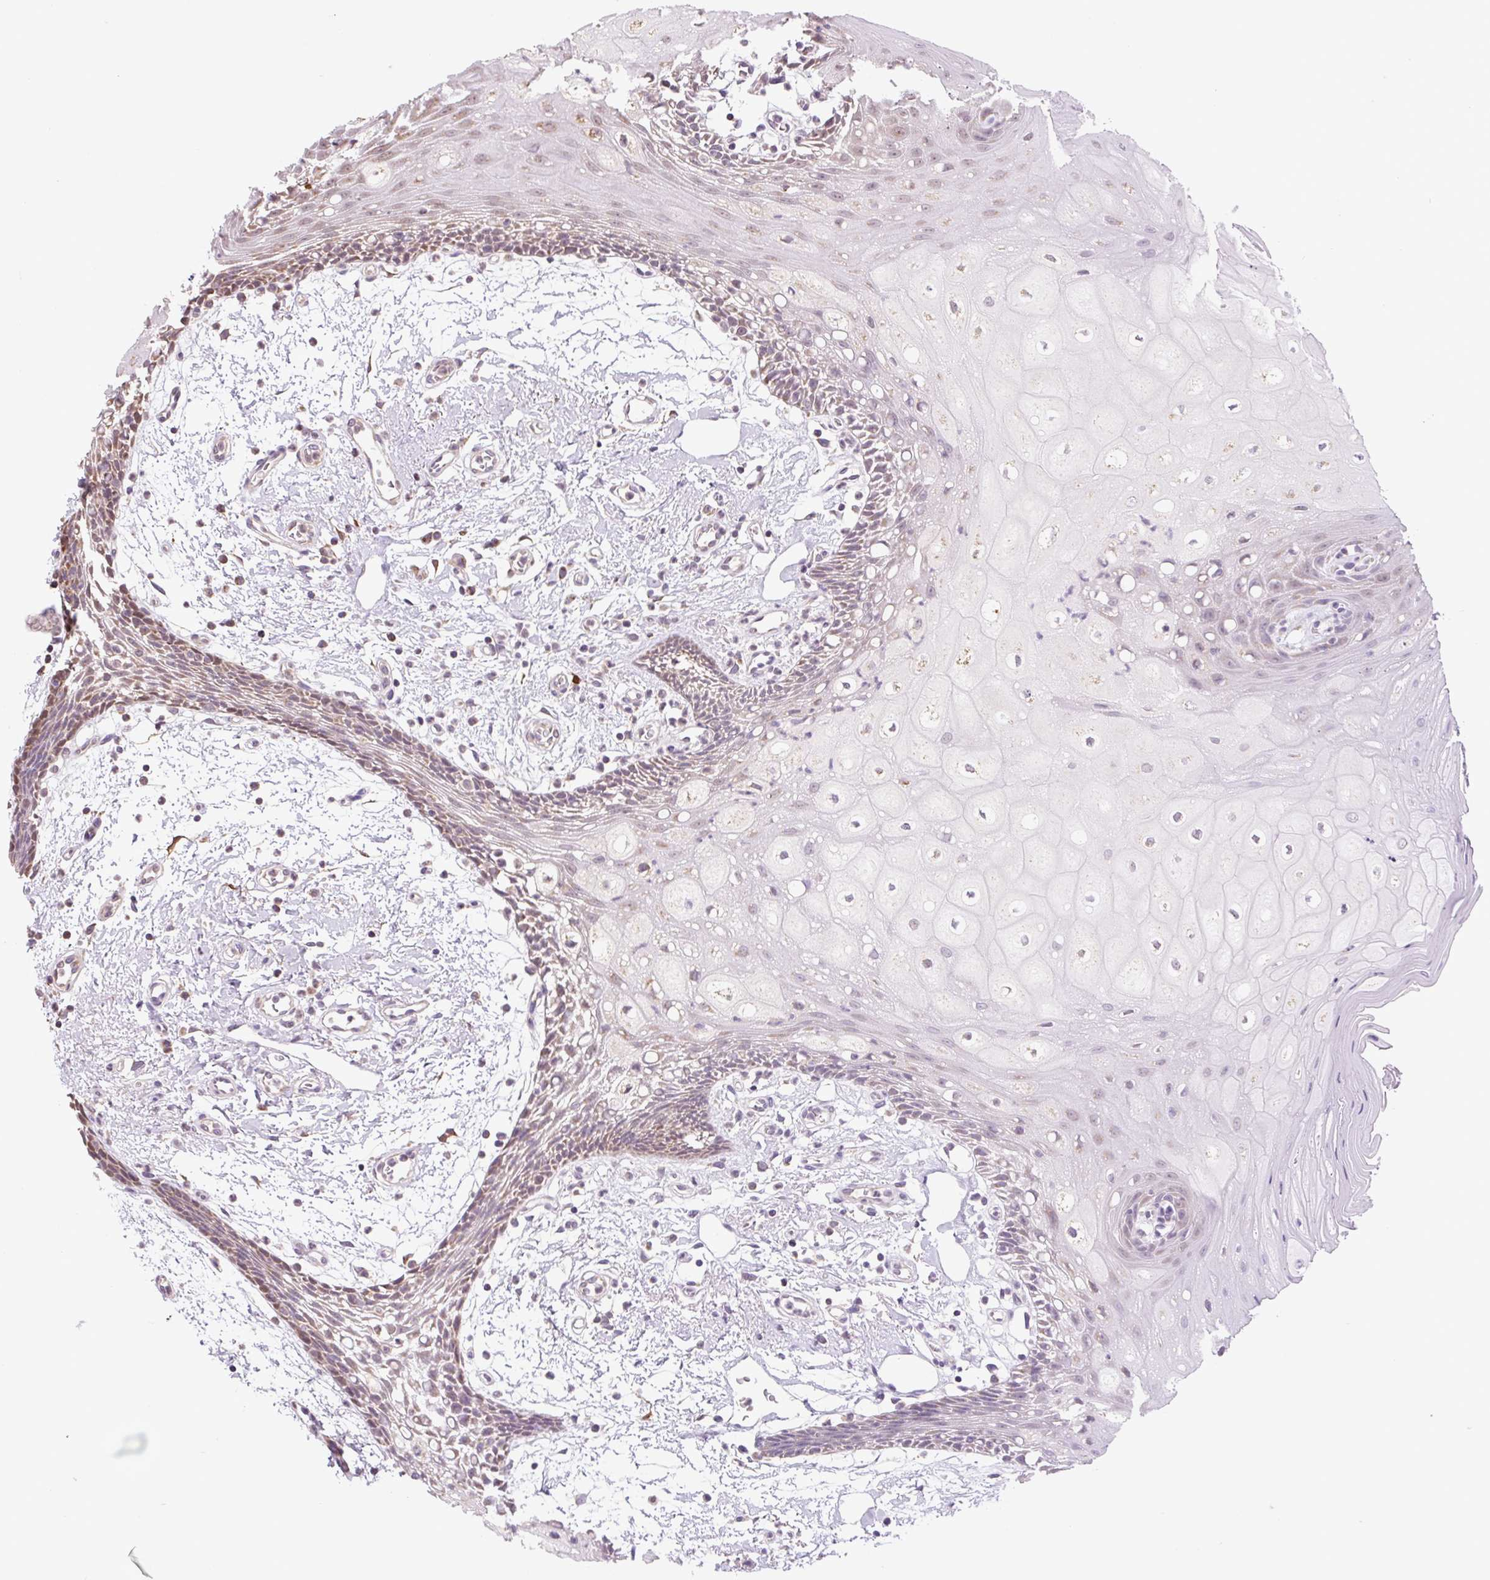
{"staining": {"intensity": "moderate", "quantity": "<25%", "location": "nuclear"}, "tissue": "oral mucosa", "cell_type": "Squamous epithelial cells", "image_type": "normal", "snomed": [{"axis": "morphology", "description": "Normal tissue, NOS"}, {"axis": "topography", "description": "Oral tissue"}], "caption": "Squamous epithelial cells reveal low levels of moderate nuclear expression in about <25% of cells in unremarkable oral mucosa. (Brightfield microscopy of DAB IHC at high magnification).", "gene": "SGF29", "patient": {"sex": "female", "age": 59}}